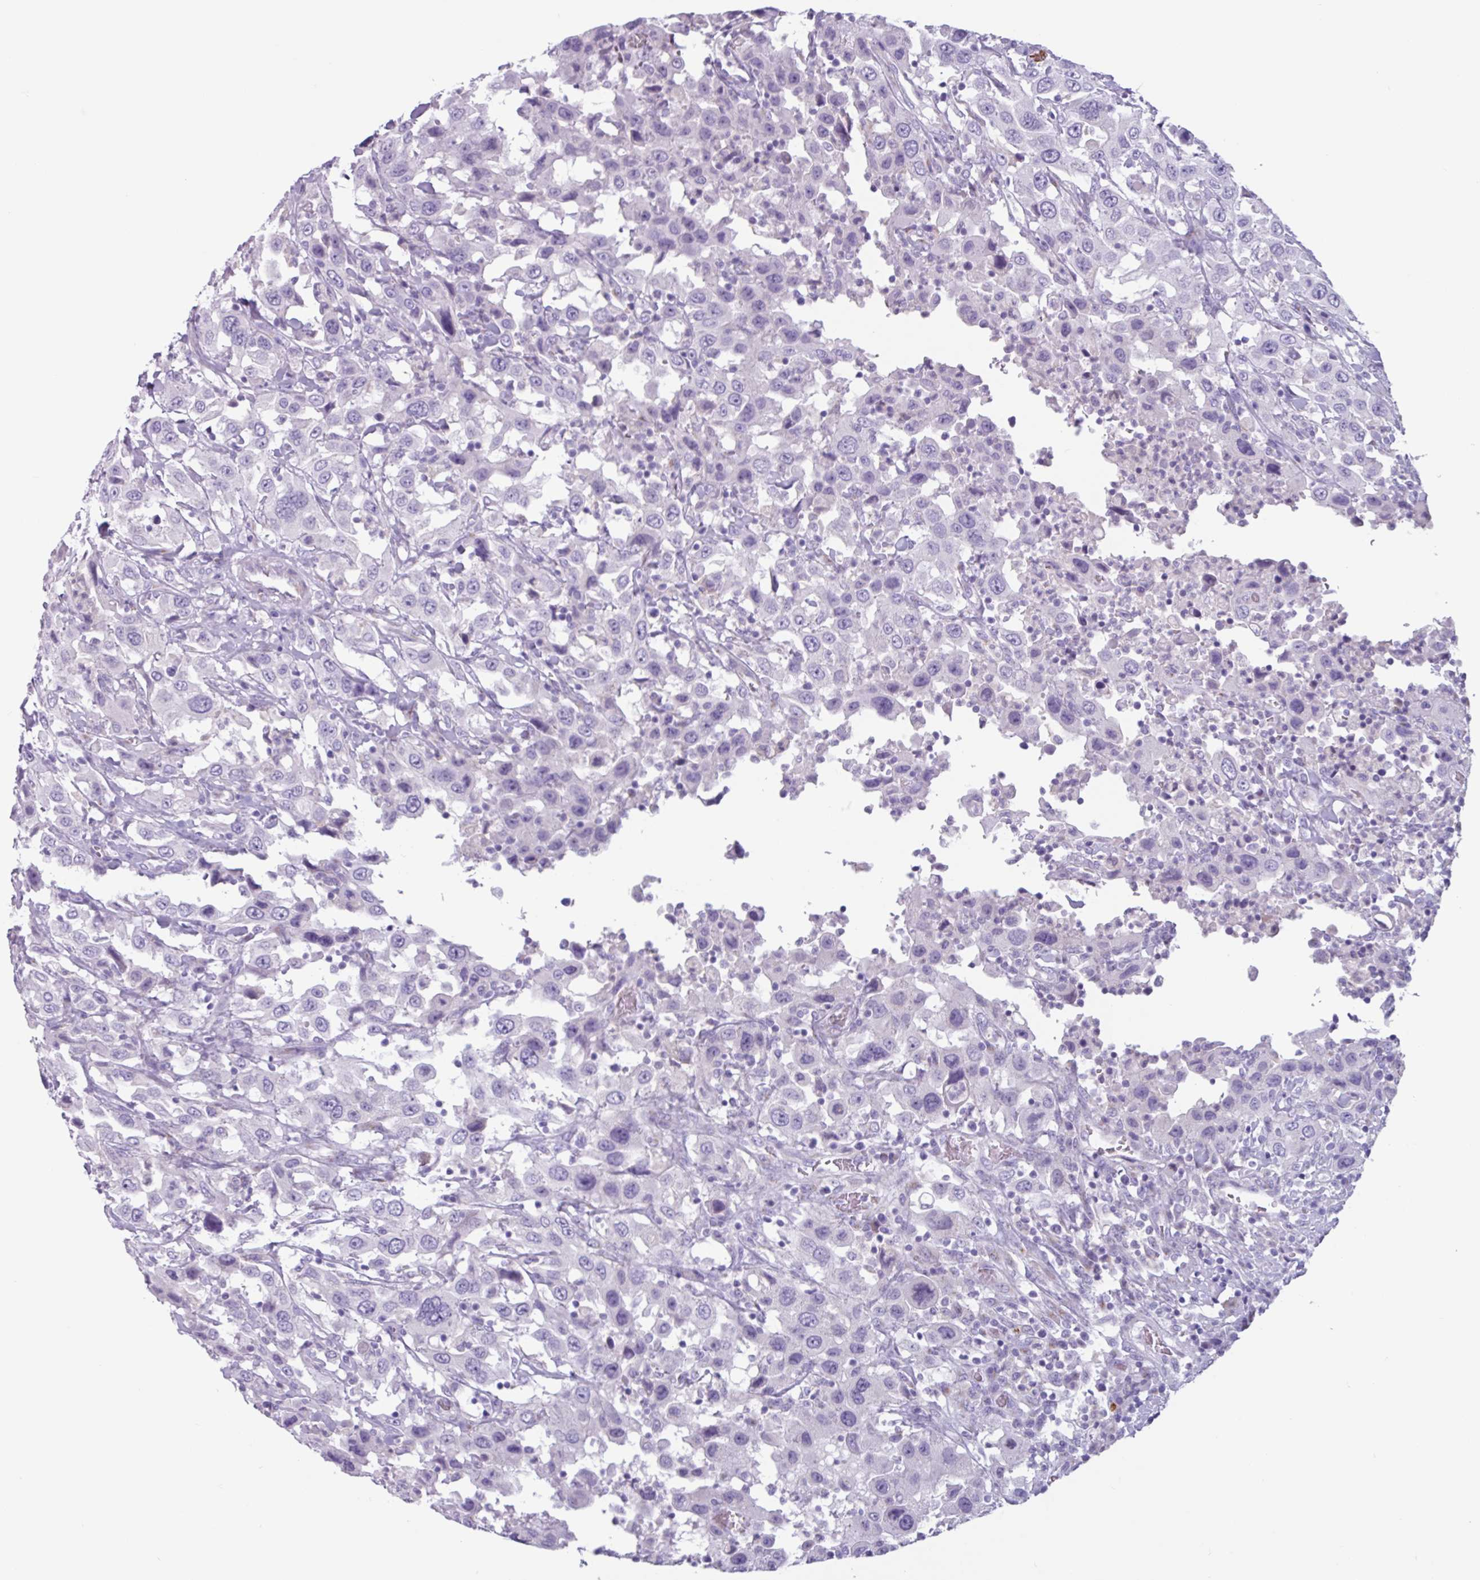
{"staining": {"intensity": "negative", "quantity": "none", "location": "none"}, "tissue": "urothelial cancer", "cell_type": "Tumor cells", "image_type": "cancer", "snomed": [{"axis": "morphology", "description": "Urothelial carcinoma, High grade"}, {"axis": "topography", "description": "Urinary bladder"}], "caption": "Histopathology image shows no protein expression in tumor cells of urothelial carcinoma (high-grade) tissue.", "gene": "ADGRE1", "patient": {"sex": "male", "age": 61}}